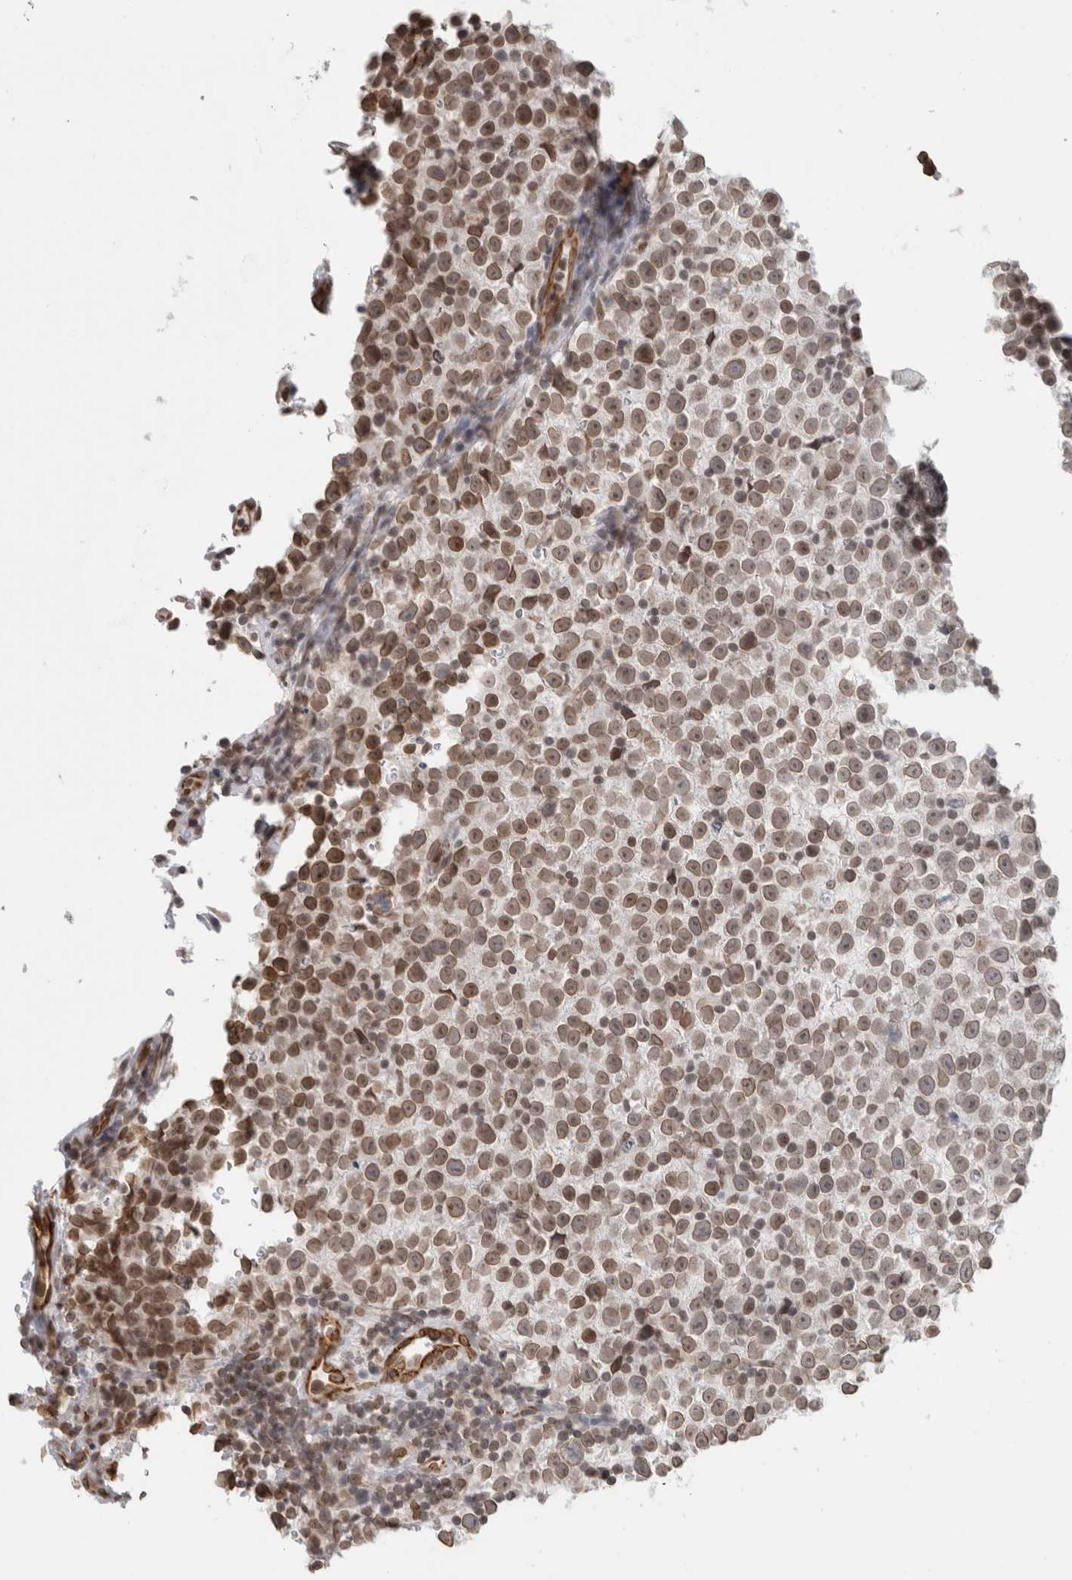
{"staining": {"intensity": "moderate", "quantity": ">75%", "location": "cytoplasmic/membranous,nuclear"}, "tissue": "testis cancer", "cell_type": "Tumor cells", "image_type": "cancer", "snomed": [{"axis": "morphology", "description": "Normal tissue, NOS"}, {"axis": "morphology", "description": "Seminoma, NOS"}, {"axis": "topography", "description": "Testis"}], "caption": "A brown stain shows moderate cytoplasmic/membranous and nuclear expression of a protein in testis cancer (seminoma) tumor cells.", "gene": "RBMX2", "patient": {"sex": "male", "age": 43}}